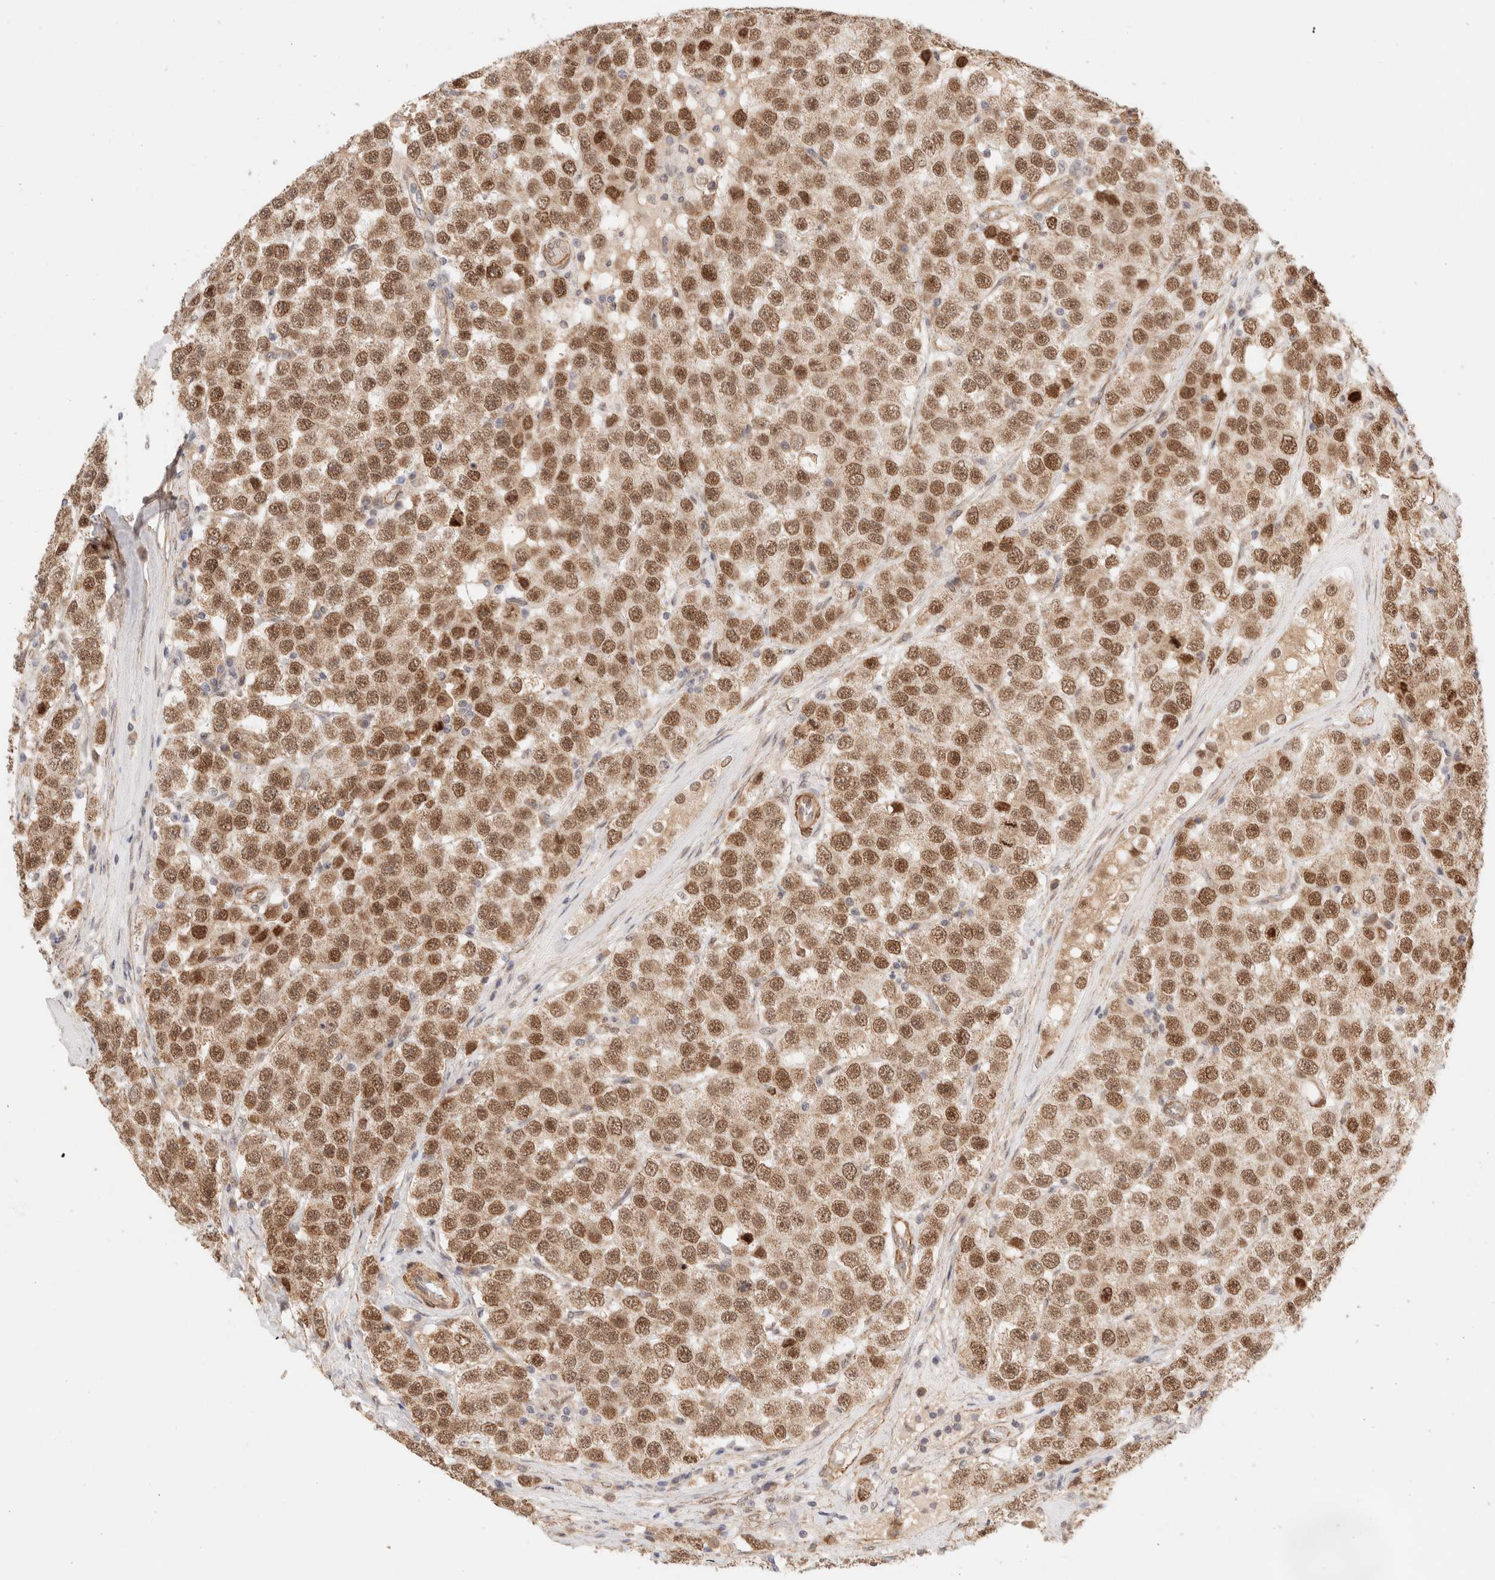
{"staining": {"intensity": "strong", "quantity": "25%-75%", "location": "nuclear"}, "tissue": "testis cancer", "cell_type": "Tumor cells", "image_type": "cancer", "snomed": [{"axis": "morphology", "description": "Seminoma, NOS"}, {"axis": "morphology", "description": "Carcinoma, Embryonal, NOS"}, {"axis": "topography", "description": "Testis"}], "caption": "This histopathology image shows IHC staining of human testis seminoma, with high strong nuclear expression in approximately 25%-75% of tumor cells.", "gene": "BRPF3", "patient": {"sex": "male", "age": 28}}